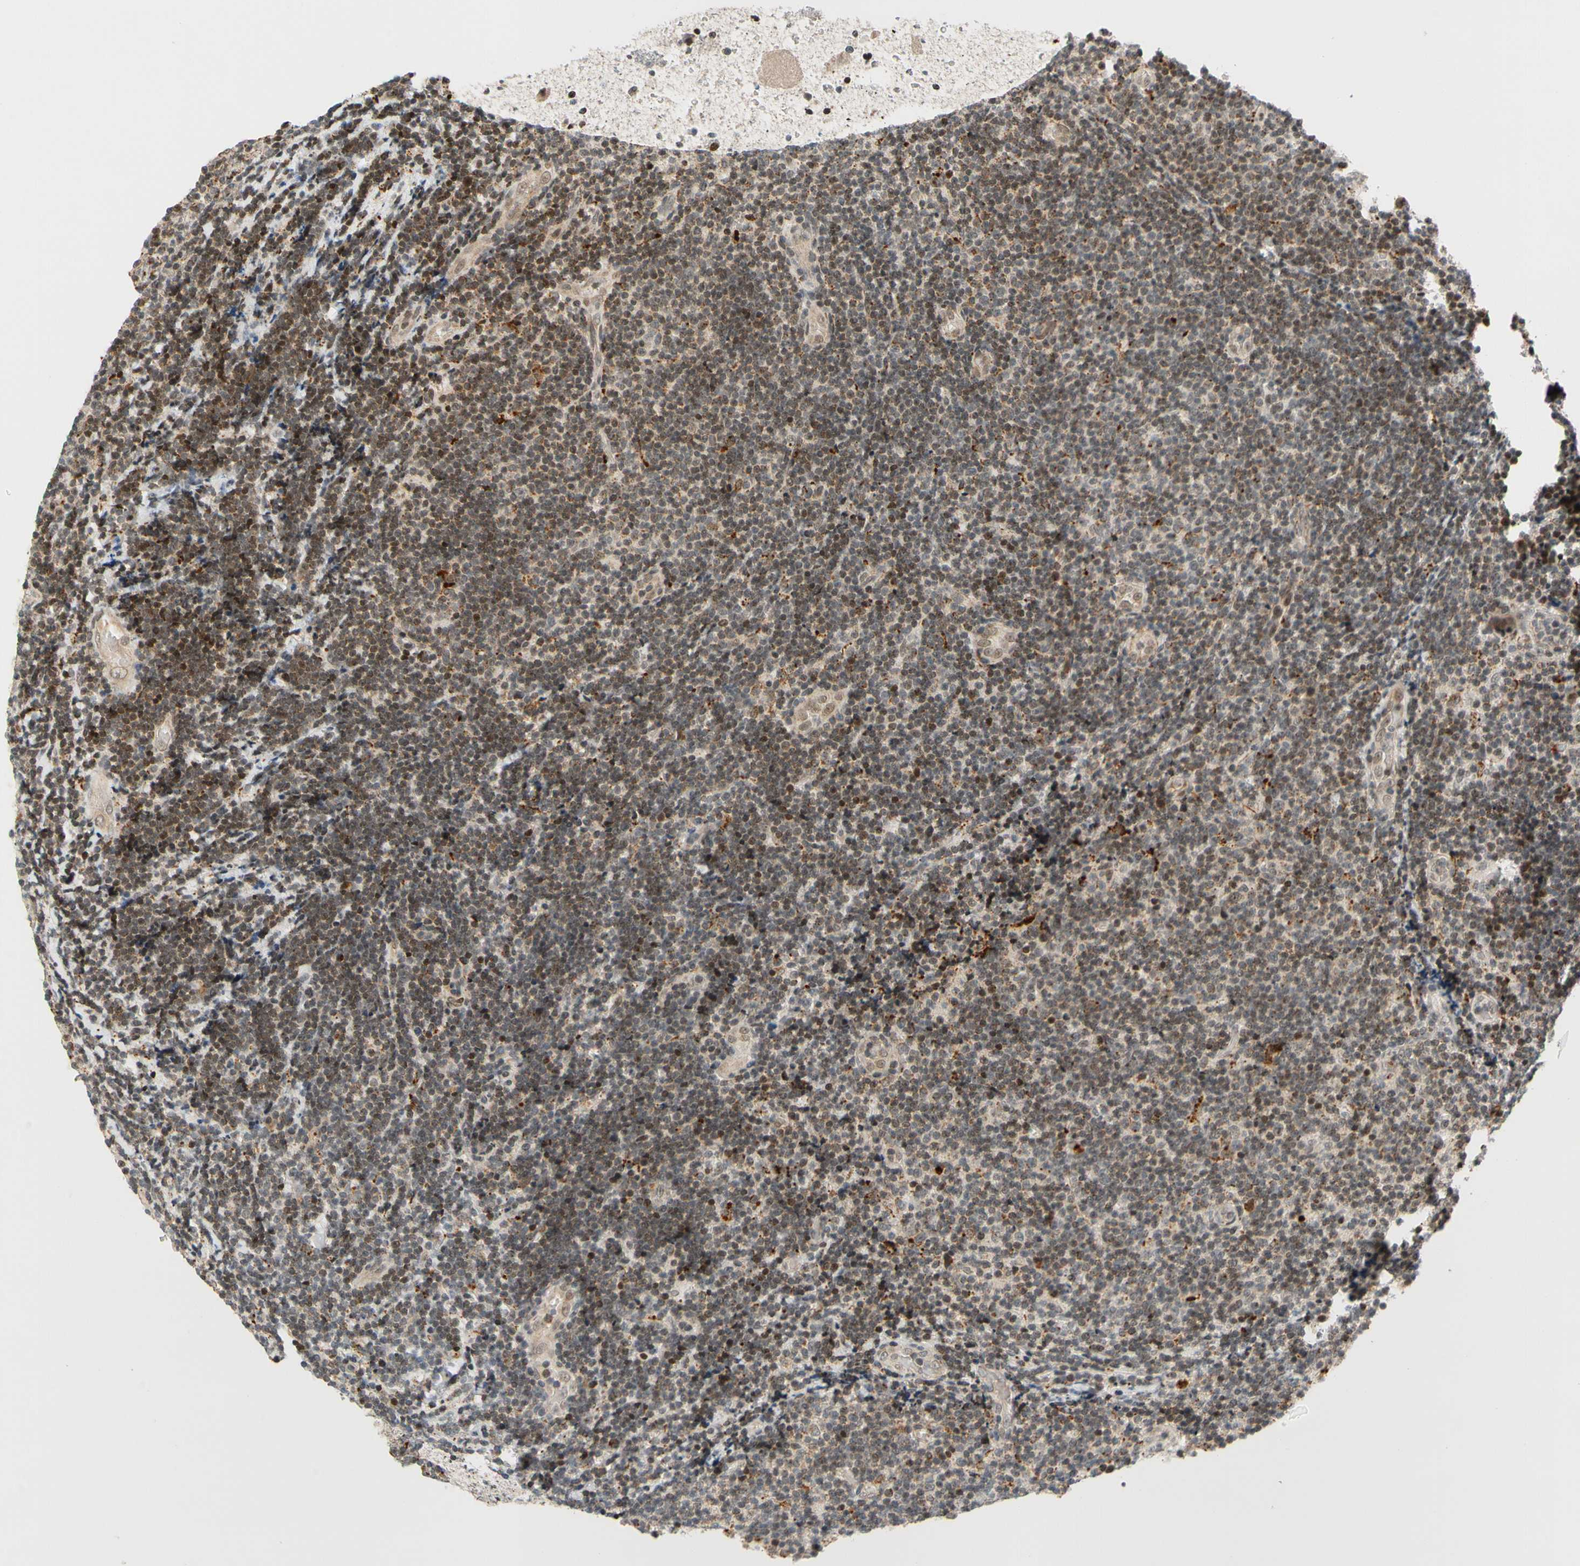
{"staining": {"intensity": "moderate", "quantity": "<25%", "location": "cytoplasmic/membranous,nuclear"}, "tissue": "lymphoma", "cell_type": "Tumor cells", "image_type": "cancer", "snomed": [{"axis": "morphology", "description": "Malignant lymphoma, non-Hodgkin's type, Low grade"}, {"axis": "topography", "description": "Lymph node"}], "caption": "This micrograph exhibits IHC staining of human lymphoma, with low moderate cytoplasmic/membranous and nuclear expression in about <25% of tumor cells.", "gene": "CDK7", "patient": {"sex": "male", "age": 83}}